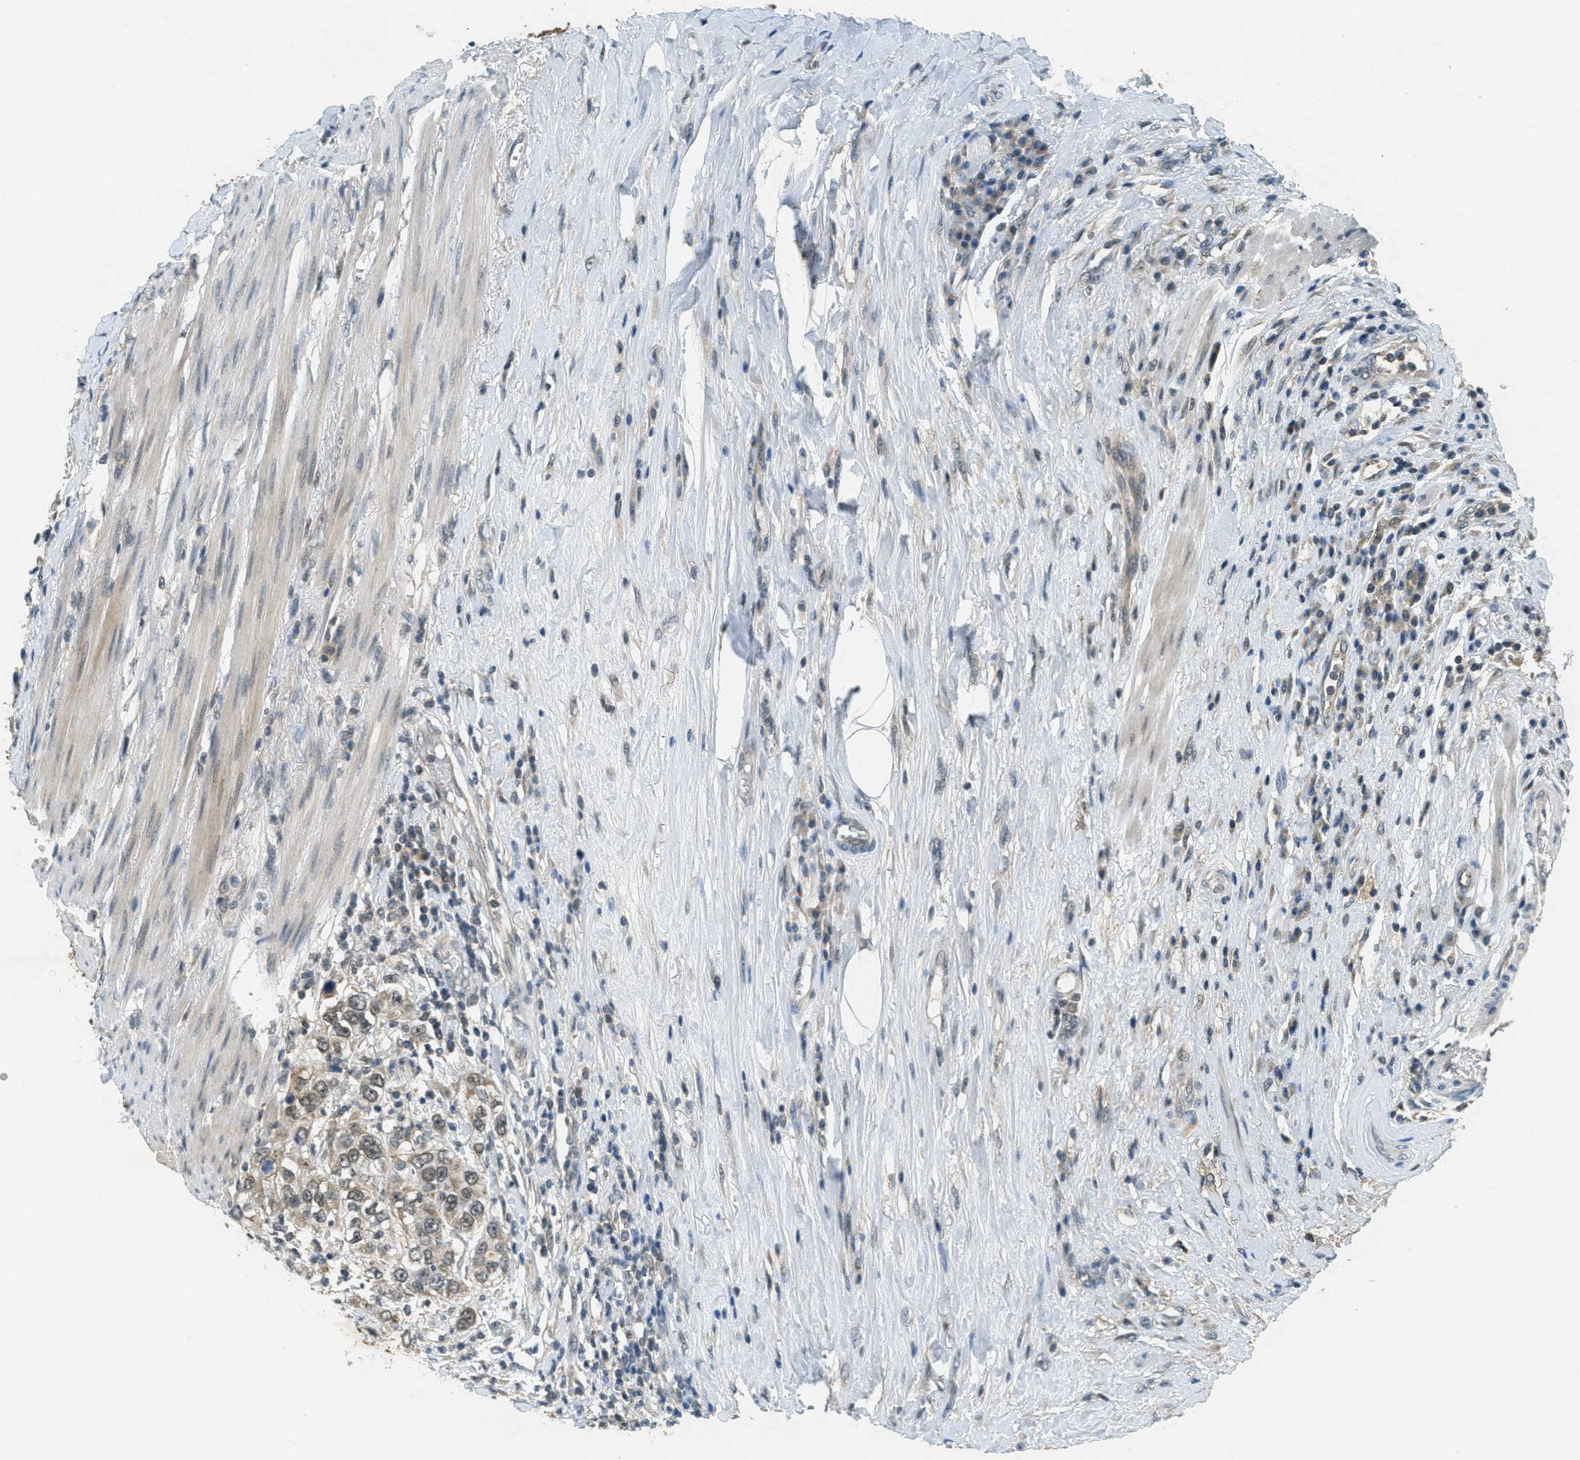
{"staining": {"intensity": "weak", "quantity": "25%-75%", "location": "nuclear"}, "tissue": "urothelial cancer", "cell_type": "Tumor cells", "image_type": "cancer", "snomed": [{"axis": "morphology", "description": "Urothelial carcinoma, High grade"}, {"axis": "topography", "description": "Urinary bladder"}], "caption": "Tumor cells show low levels of weak nuclear expression in about 25%-75% of cells in human high-grade urothelial carcinoma.", "gene": "TCF20", "patient": {"sex": "female", "age": 80}}